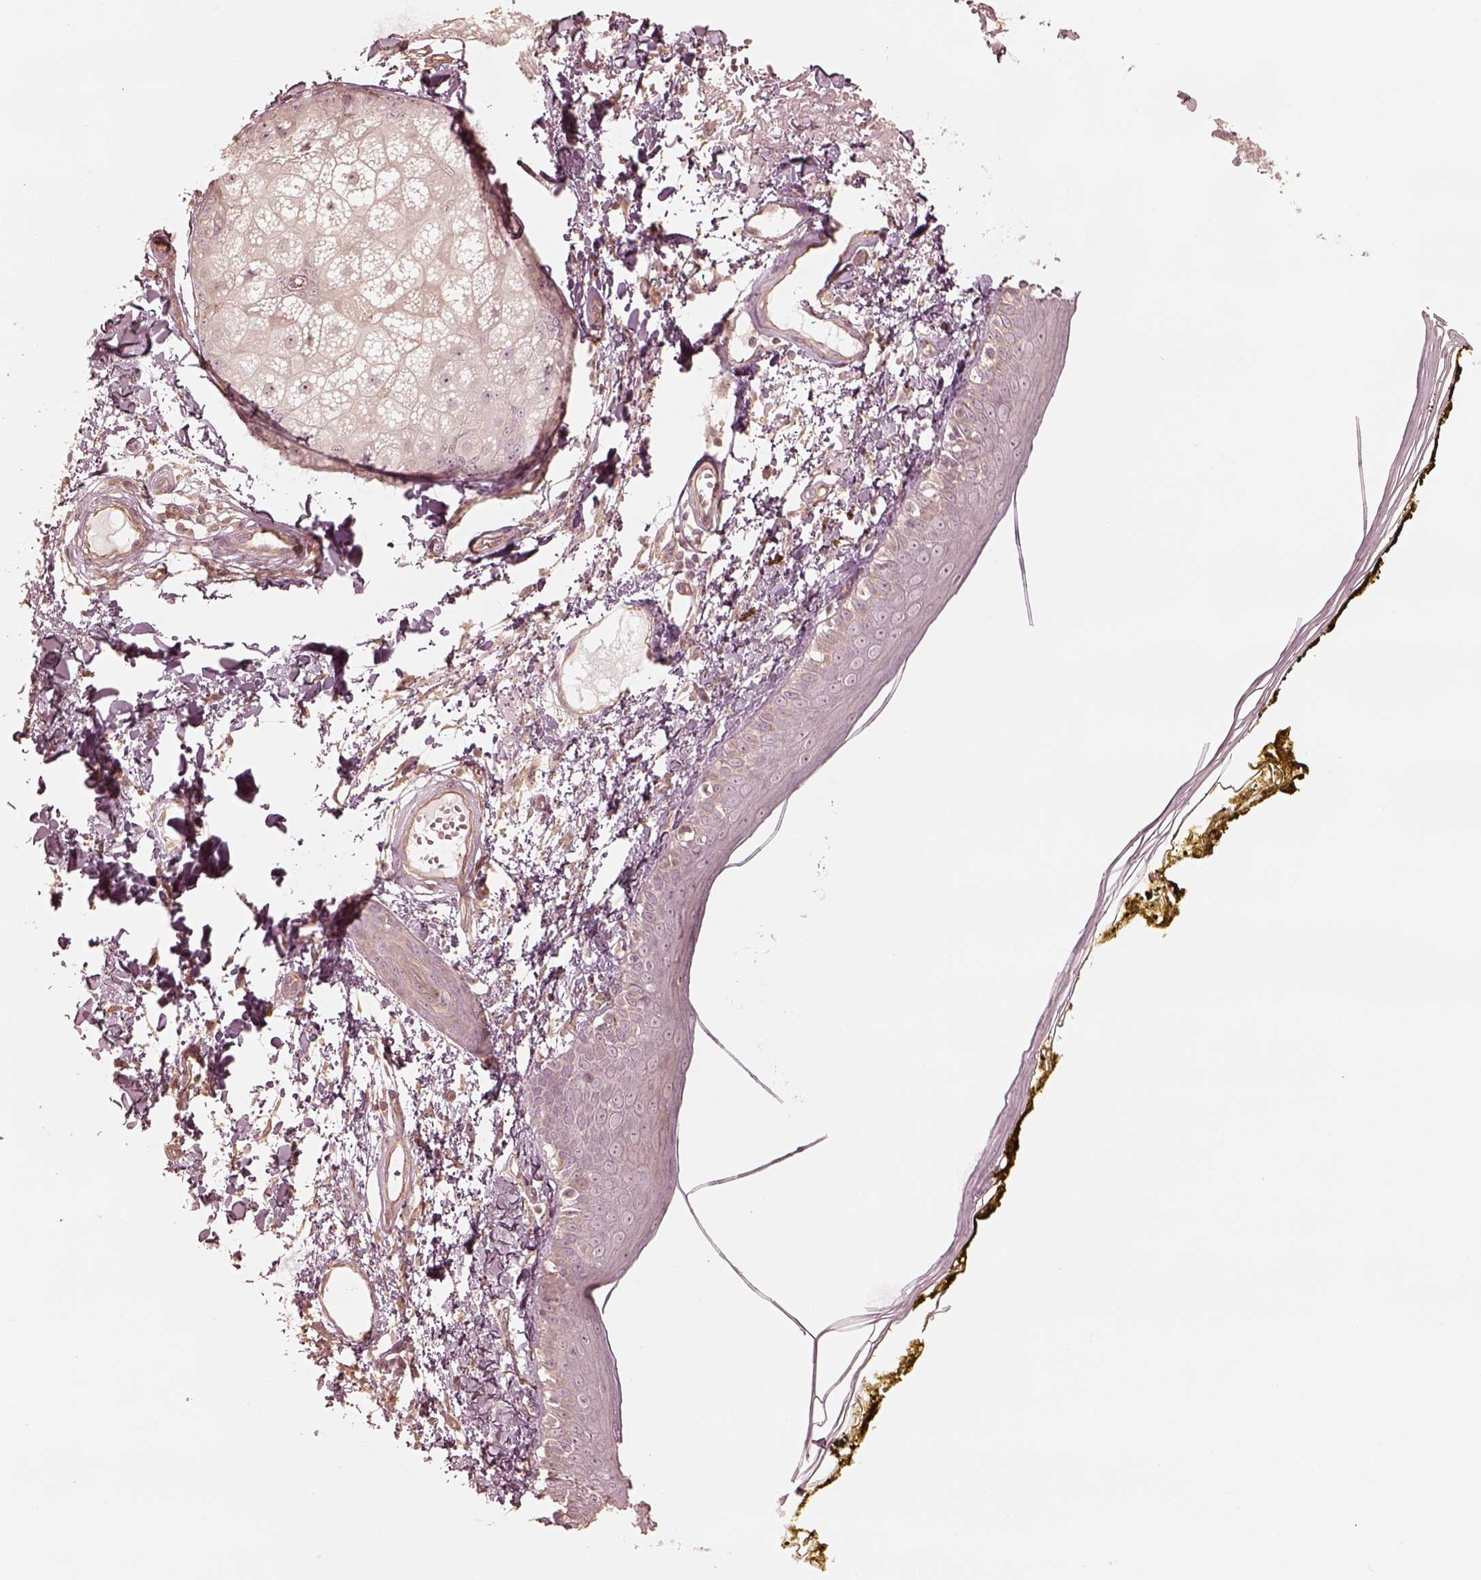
{"staining": {"intensity": "negative", "quantity": "none", "location": "none"}, "tissue": "skin", "cell_type": "Fibroblasts", "image_type": "normal", "snomed": [{"axis": "morphology", "description": "Normal tissue, NOS"}, {"axis": "topography", "description": "Skin"}], "caption": "Immunohistochemistry of unremarkable skin displays no staining in fibroblasts.", "gene": "KIF5C", "patient": {"sex": "male", "age": 76}}